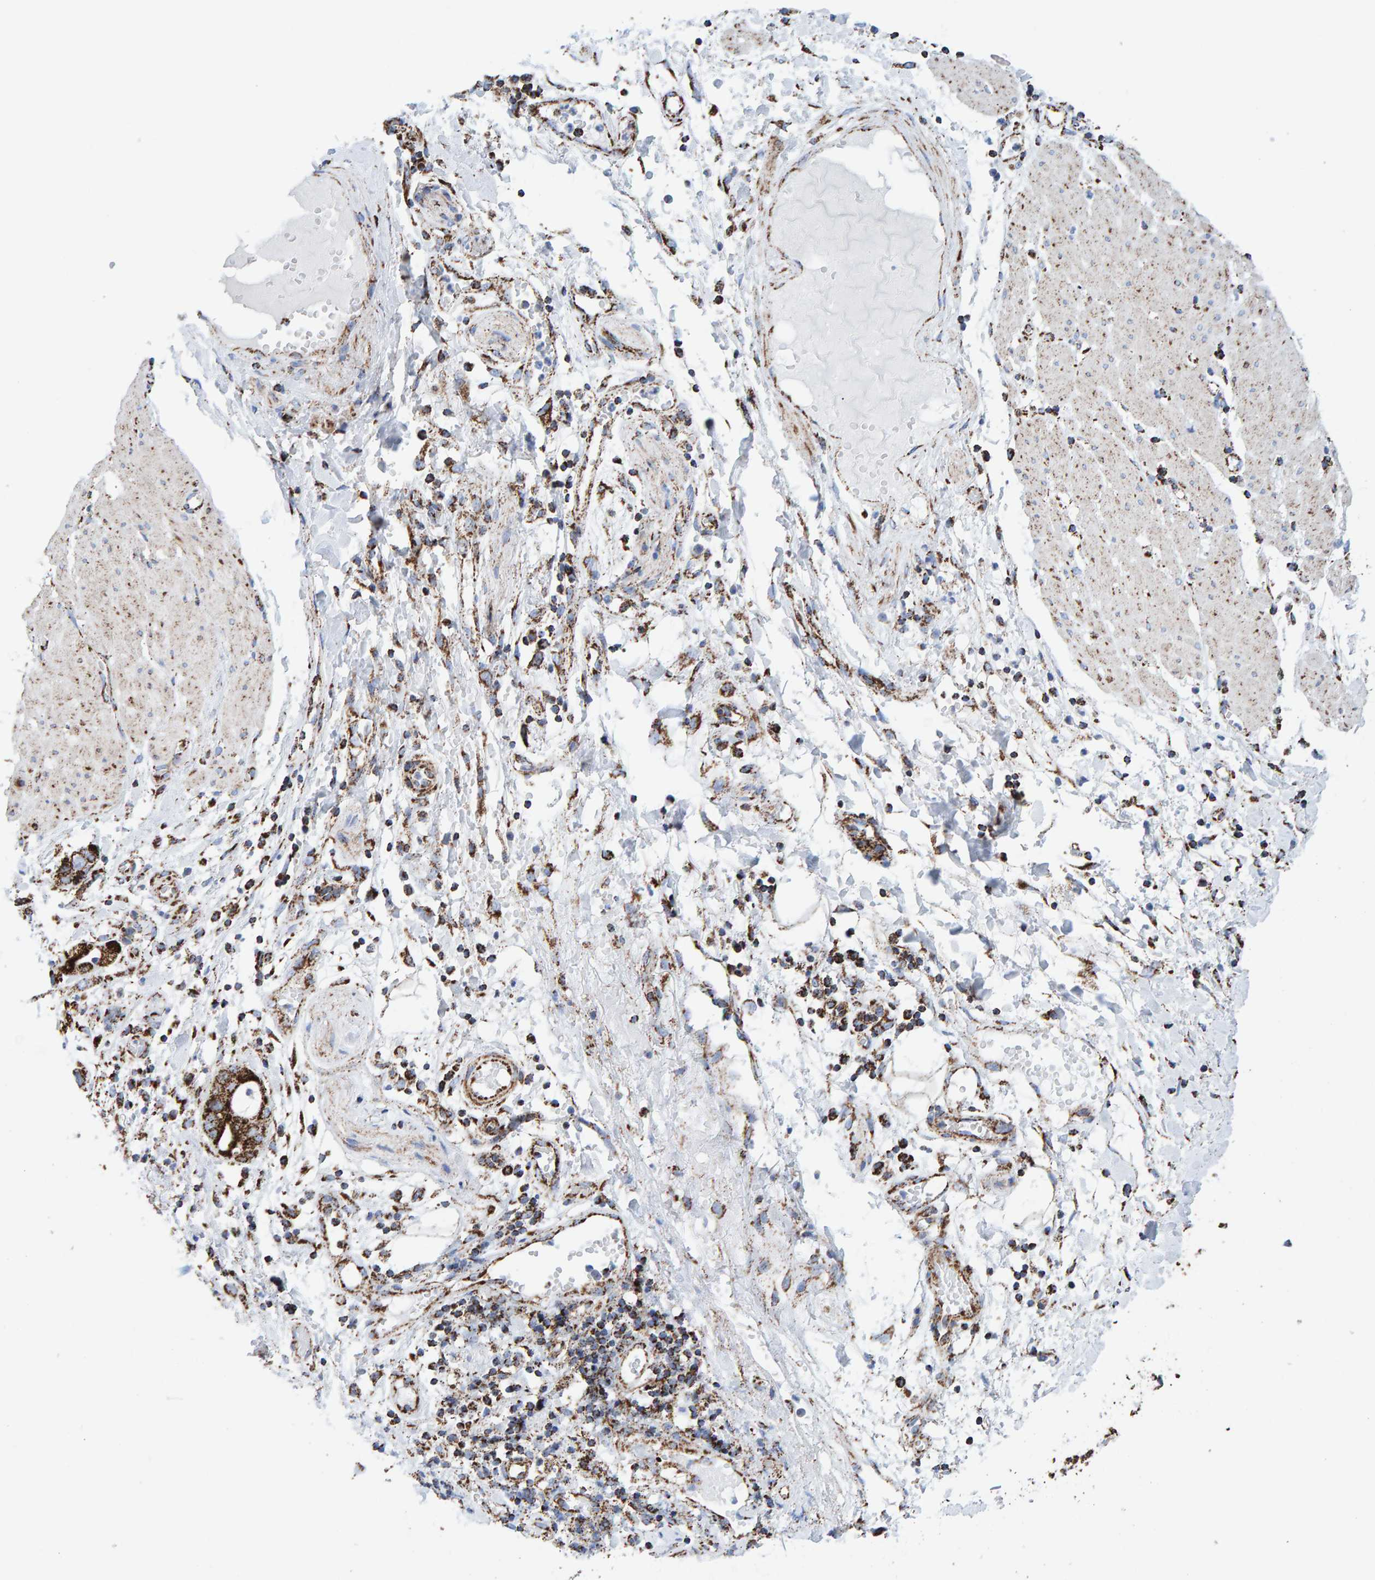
{"staining": {"intensity": "strong", "quantity": ">75%", "location": "cytoplasmic/membranous"}, "tissue": "stomach cancer", "cell_type": "Tumor cells", "image_type": "cancer", "snomed": [{"axis": "morphology", "description": "Adenocarcinoma, NOS"}, {"axis": "topography", "description": "Stomach"}, {"axis": "topography", "description": "Stomach, lower"}], "caption": "Immunohistochemistry (IHC) micrograph of stomach adenocarcinoma stained for a protein (brown), which shows high levels of strong cytoplasmic/membranous staining in about >75% of tumor cells.", "gene": "ENSG00000262660", "patient": {"sex": "female", "age": 48}}